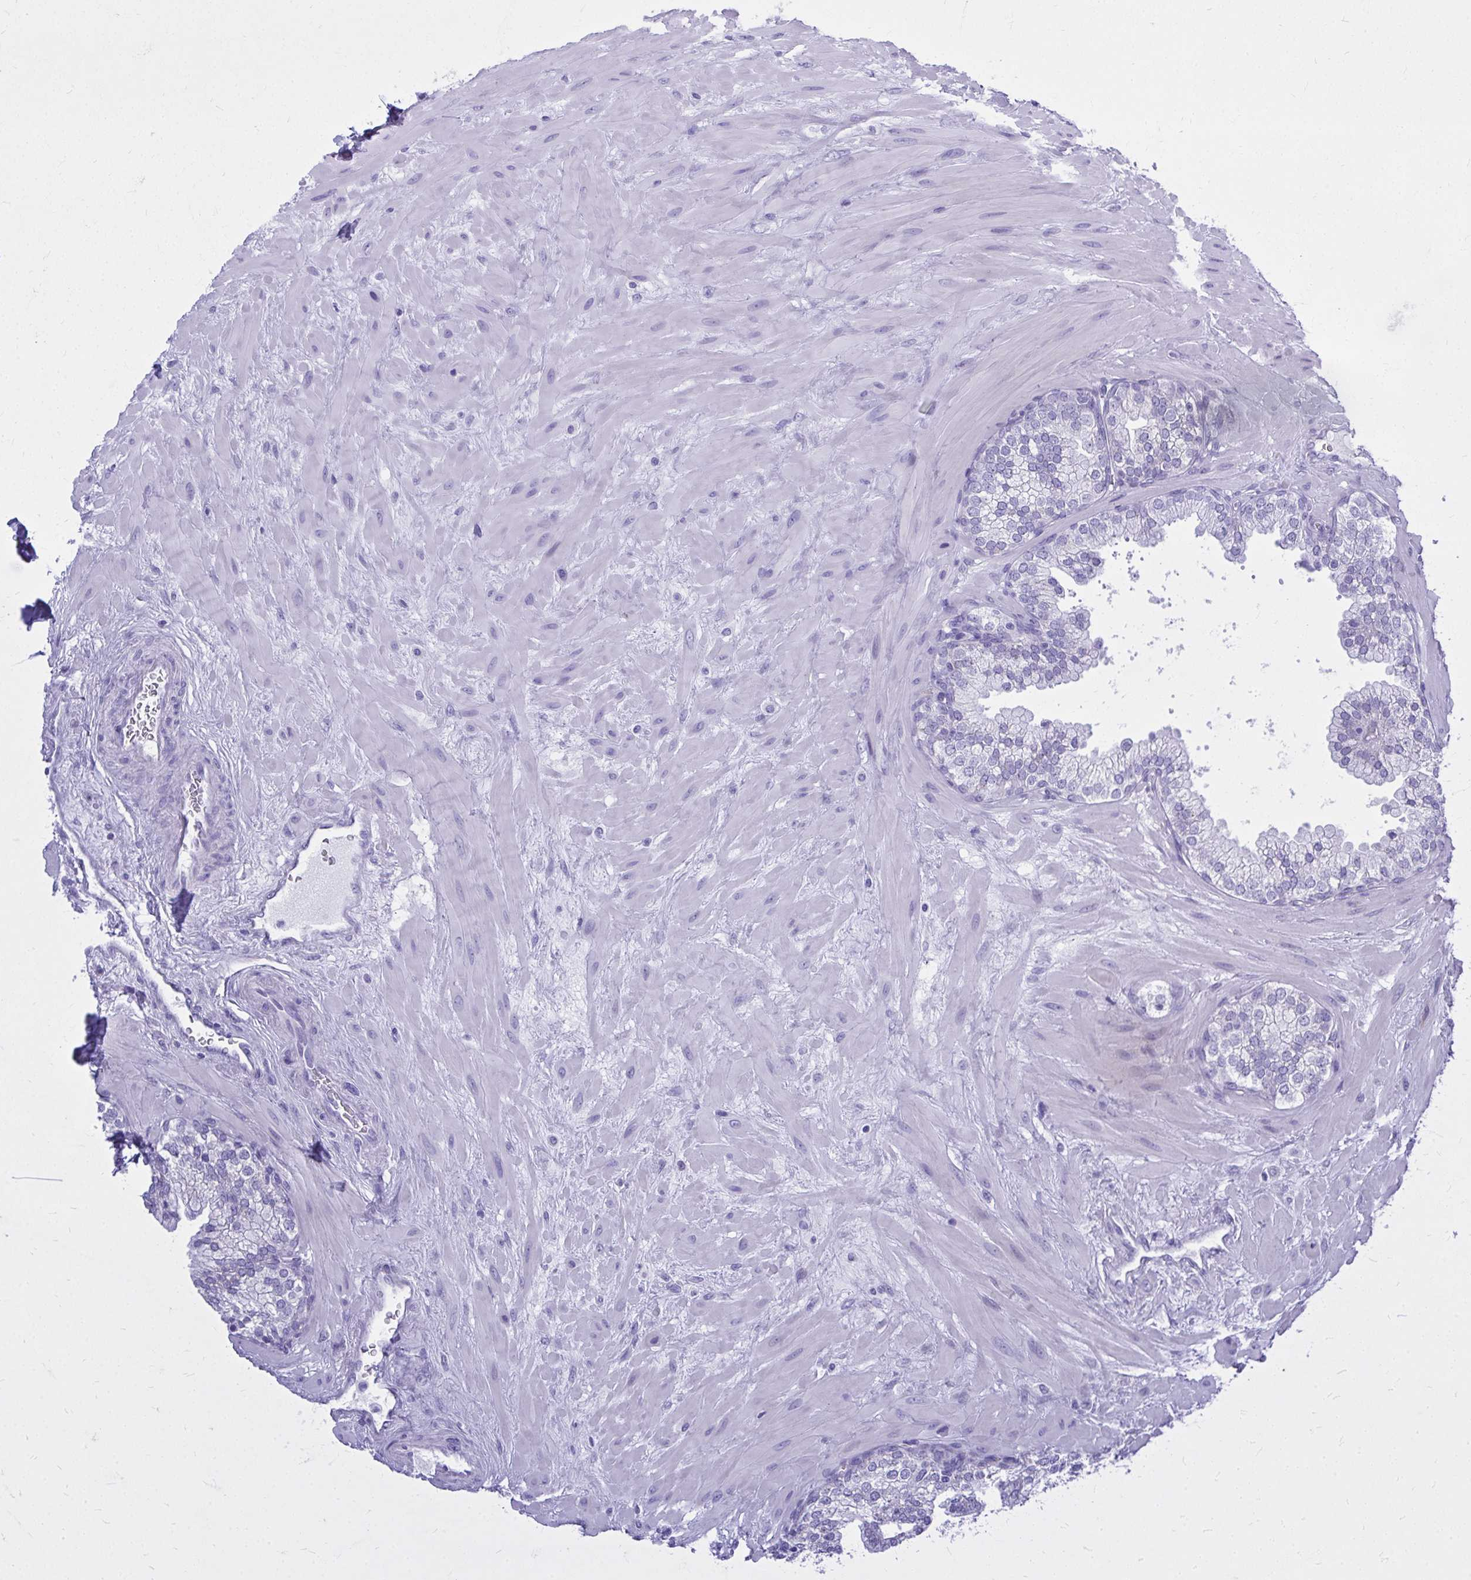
{"staining": {"intensity": "negative", "quantity": "none", "location": "none"}, "tissue": "prostate", "cell_type": "Glandular cells", "image_type": "normal", "snomed": [{"axis": "morphology", "description": "Normal tissue, NOS"}, {"axis": "topography", "description": "Prostate"}, {"axis": "topography", "description": "Peripheral nerve tissue"}], "caption": "There is no significant expression in glandular cells of prostate. (IHC, brightfield microscopy, high magnification).", "gene": "BCL6B", "patient": {"sex": "male", "age": 61}}